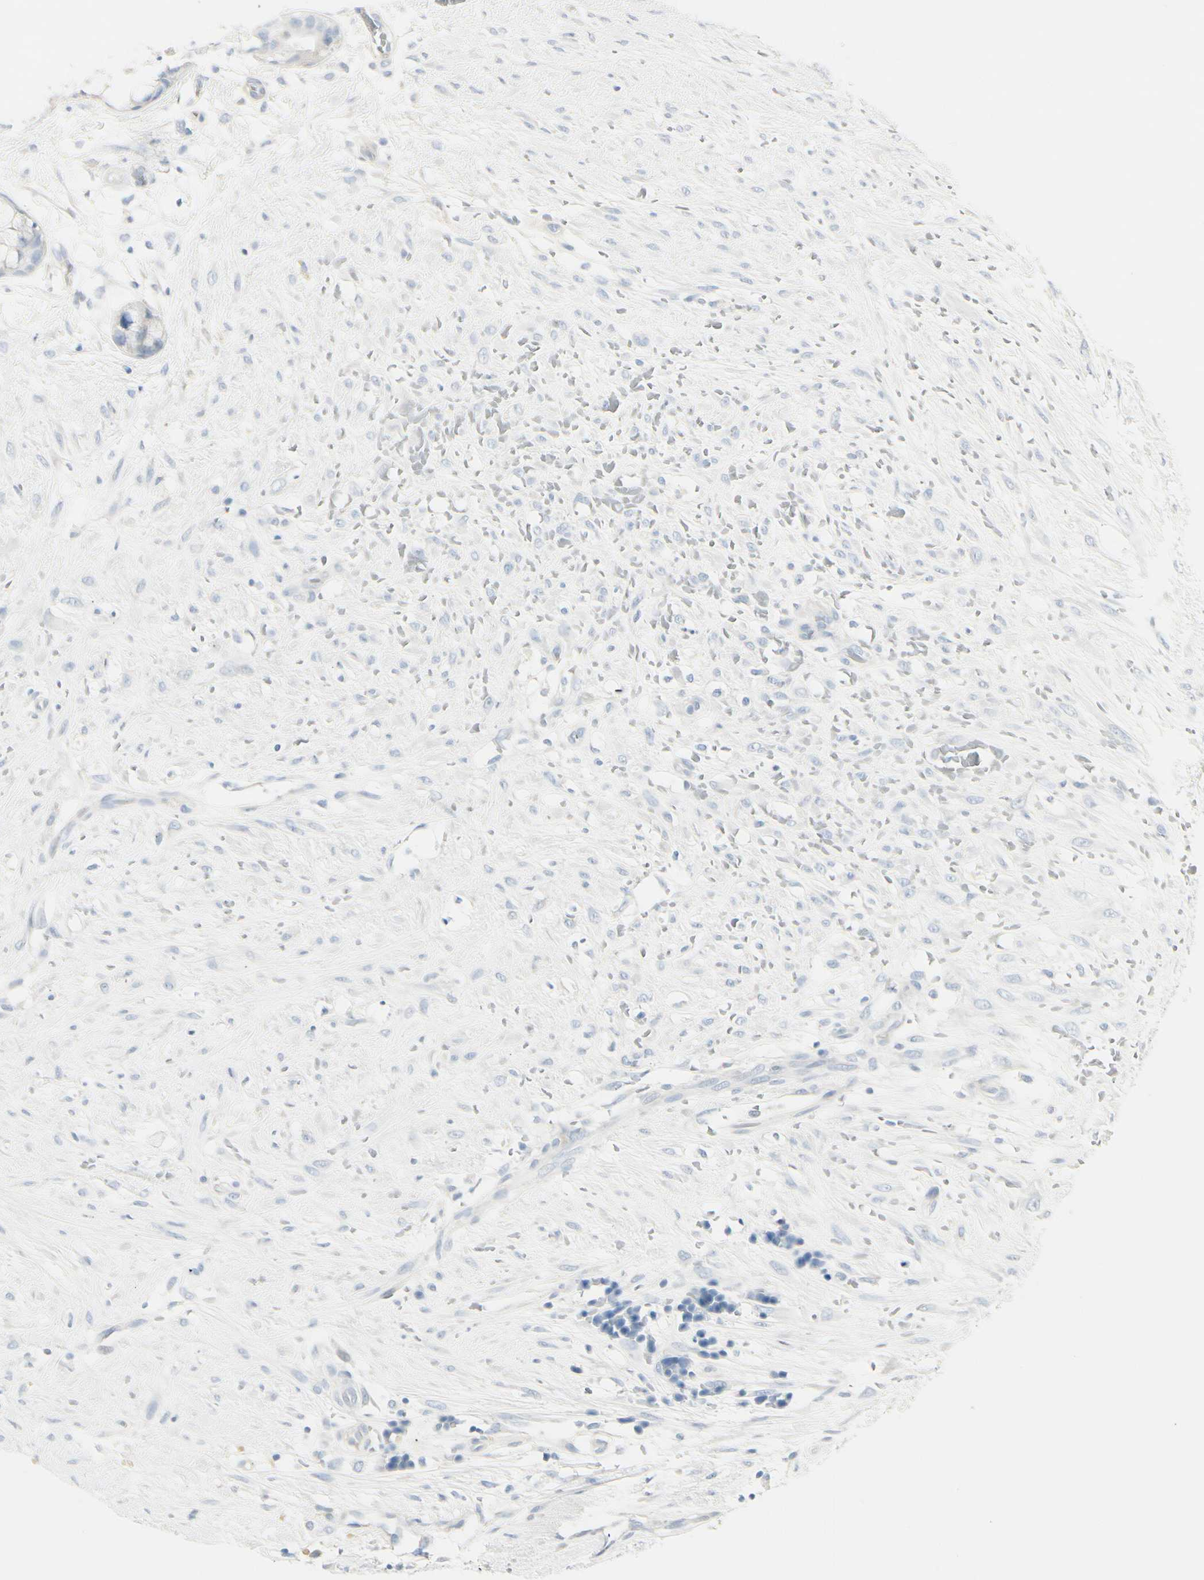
{"staining": {"intensity": "weak", "quantity": "25%-75%", "location": "cytoplasmic/membranous"}, "tissue": "breast cancer", "cell_type": "Tumor cells", "image_type": "cancer", "snomed": [{"axis": "morphology", "description": "Duct carcinoma"}, {"axis": "topography", "description": "Breast"}], "caption": "Weak cytoplasmic/membranous positivity is identified in about 25%-75% of tumor cells in breast cancer.", "gene": "CDHR5", "patient": {"sex": "female", "age": 40}}